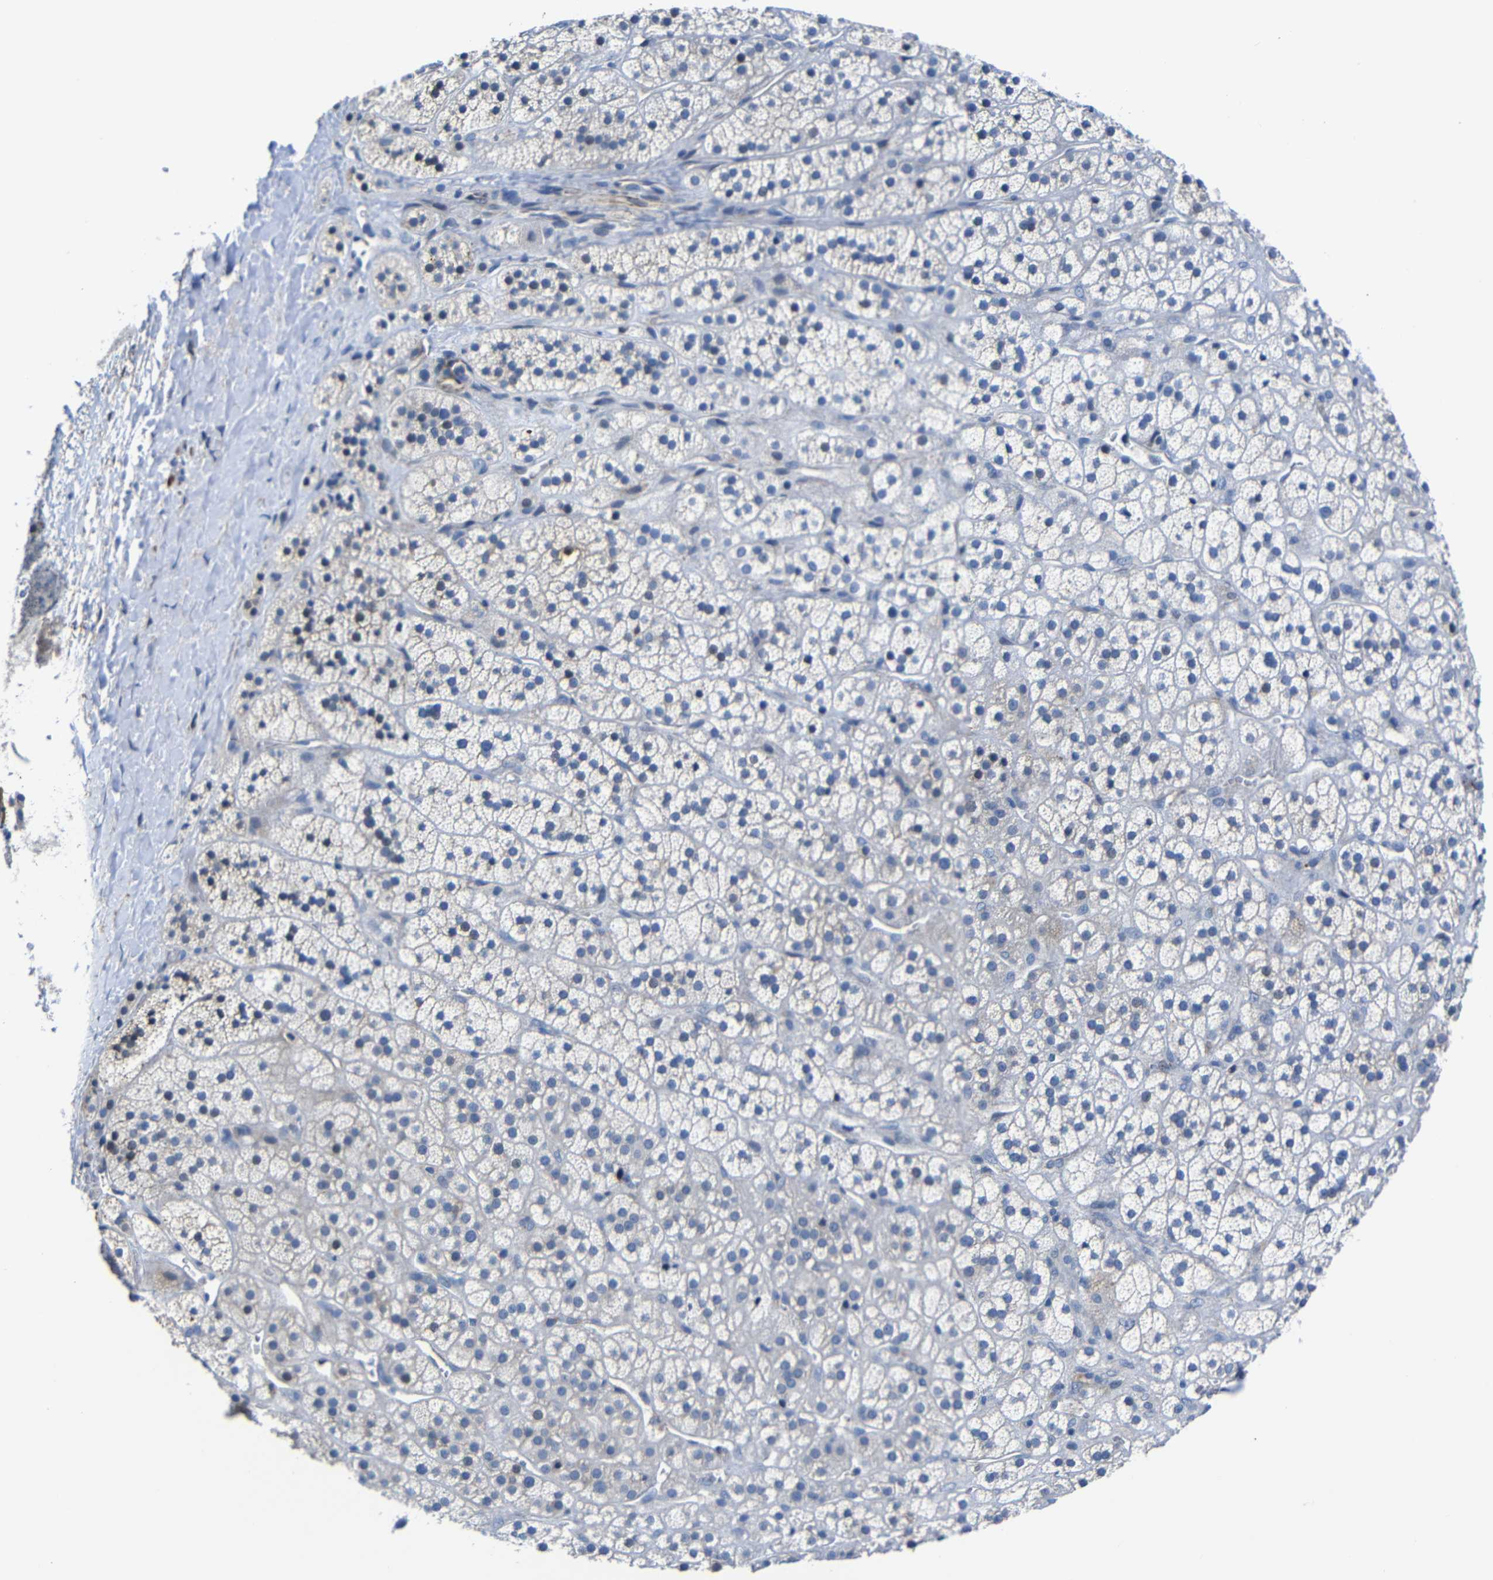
{"staining": {"intensity": "weak", "quantity": "<25%", "location": "cytoplasmic/membranous"}, "tissue": "adrenal gland", "cell_type": "Glandular cells", "image_type": "normal", "snomed": [{"axis": "morphology", "description": "Normal tissue, NOS"}, {"axis": "topography", "description": "Adrenal gland"}], "caption": "High power microscopy image of an immunohistochemistry photomicrograph of benign adrenal gland, revealing no significant expression in glandular cells. (Brightfield microscopy of DAB (3,3'-diaminobenzidine) immunohistochemistry (IHC) at high magnification).", "gene": "AFDN", "patient": {"sex": "male", "age": 56}}